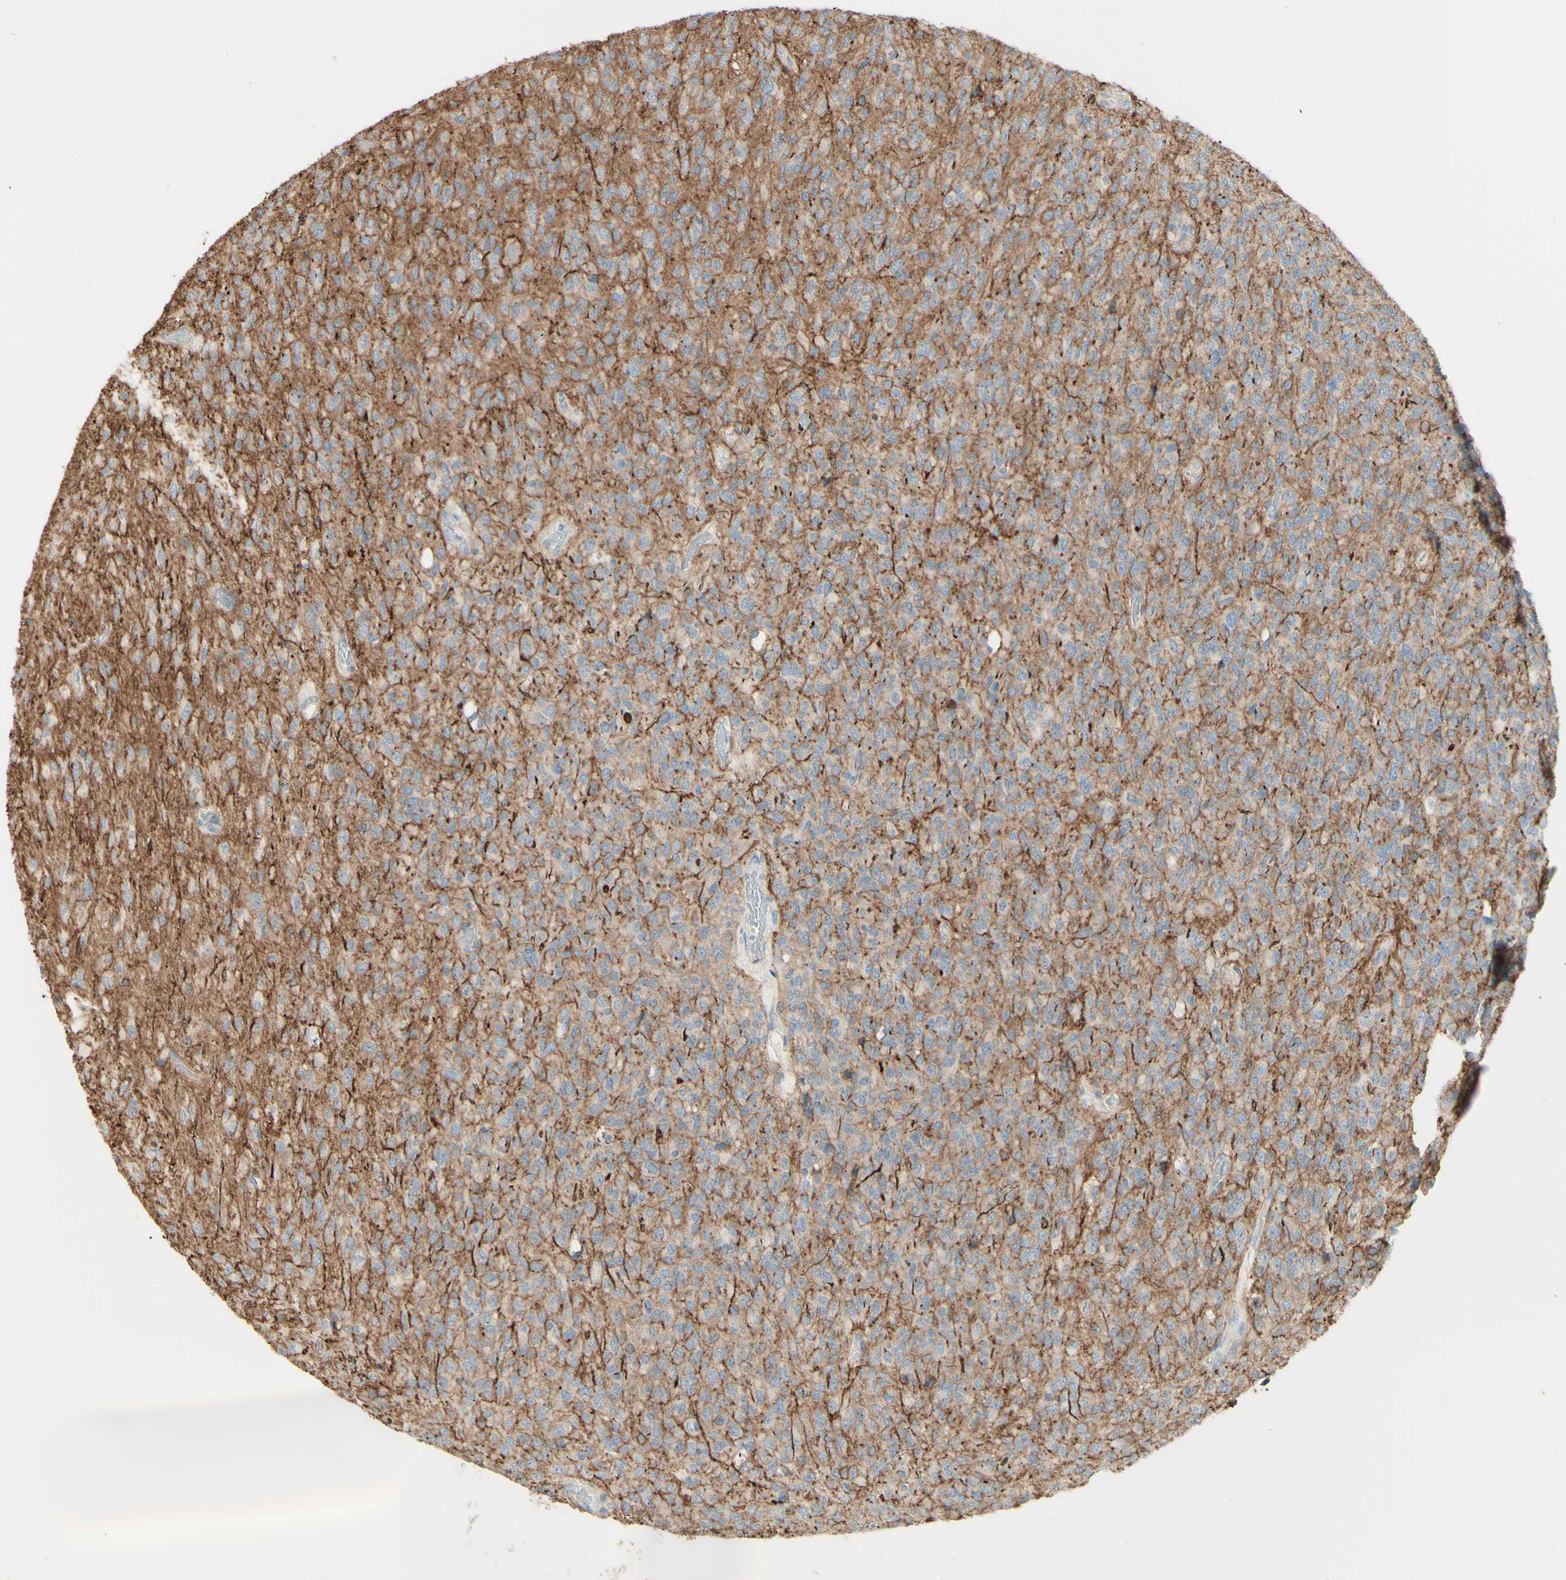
{"staining": {"intensity": "moderate", "quantity": ">75%", "location": "cytoplasmic/membranous"}, "tissue": "glioma", "cell_type": "Tumor cells", "image_type": "cancer", "snomed": [{"axis": "morphology", "description": "Glioma, malignant, High grade"}, {"axis": "topography", "description": "pancreas cauda"}], "caption": "Protein staining demonstrates moderate cytoplasmic/membranous positivity in approximately >75% of tumor cells in glioma.", "gene": "RNF149", "patient": {"sex": "male", "age": 60}}